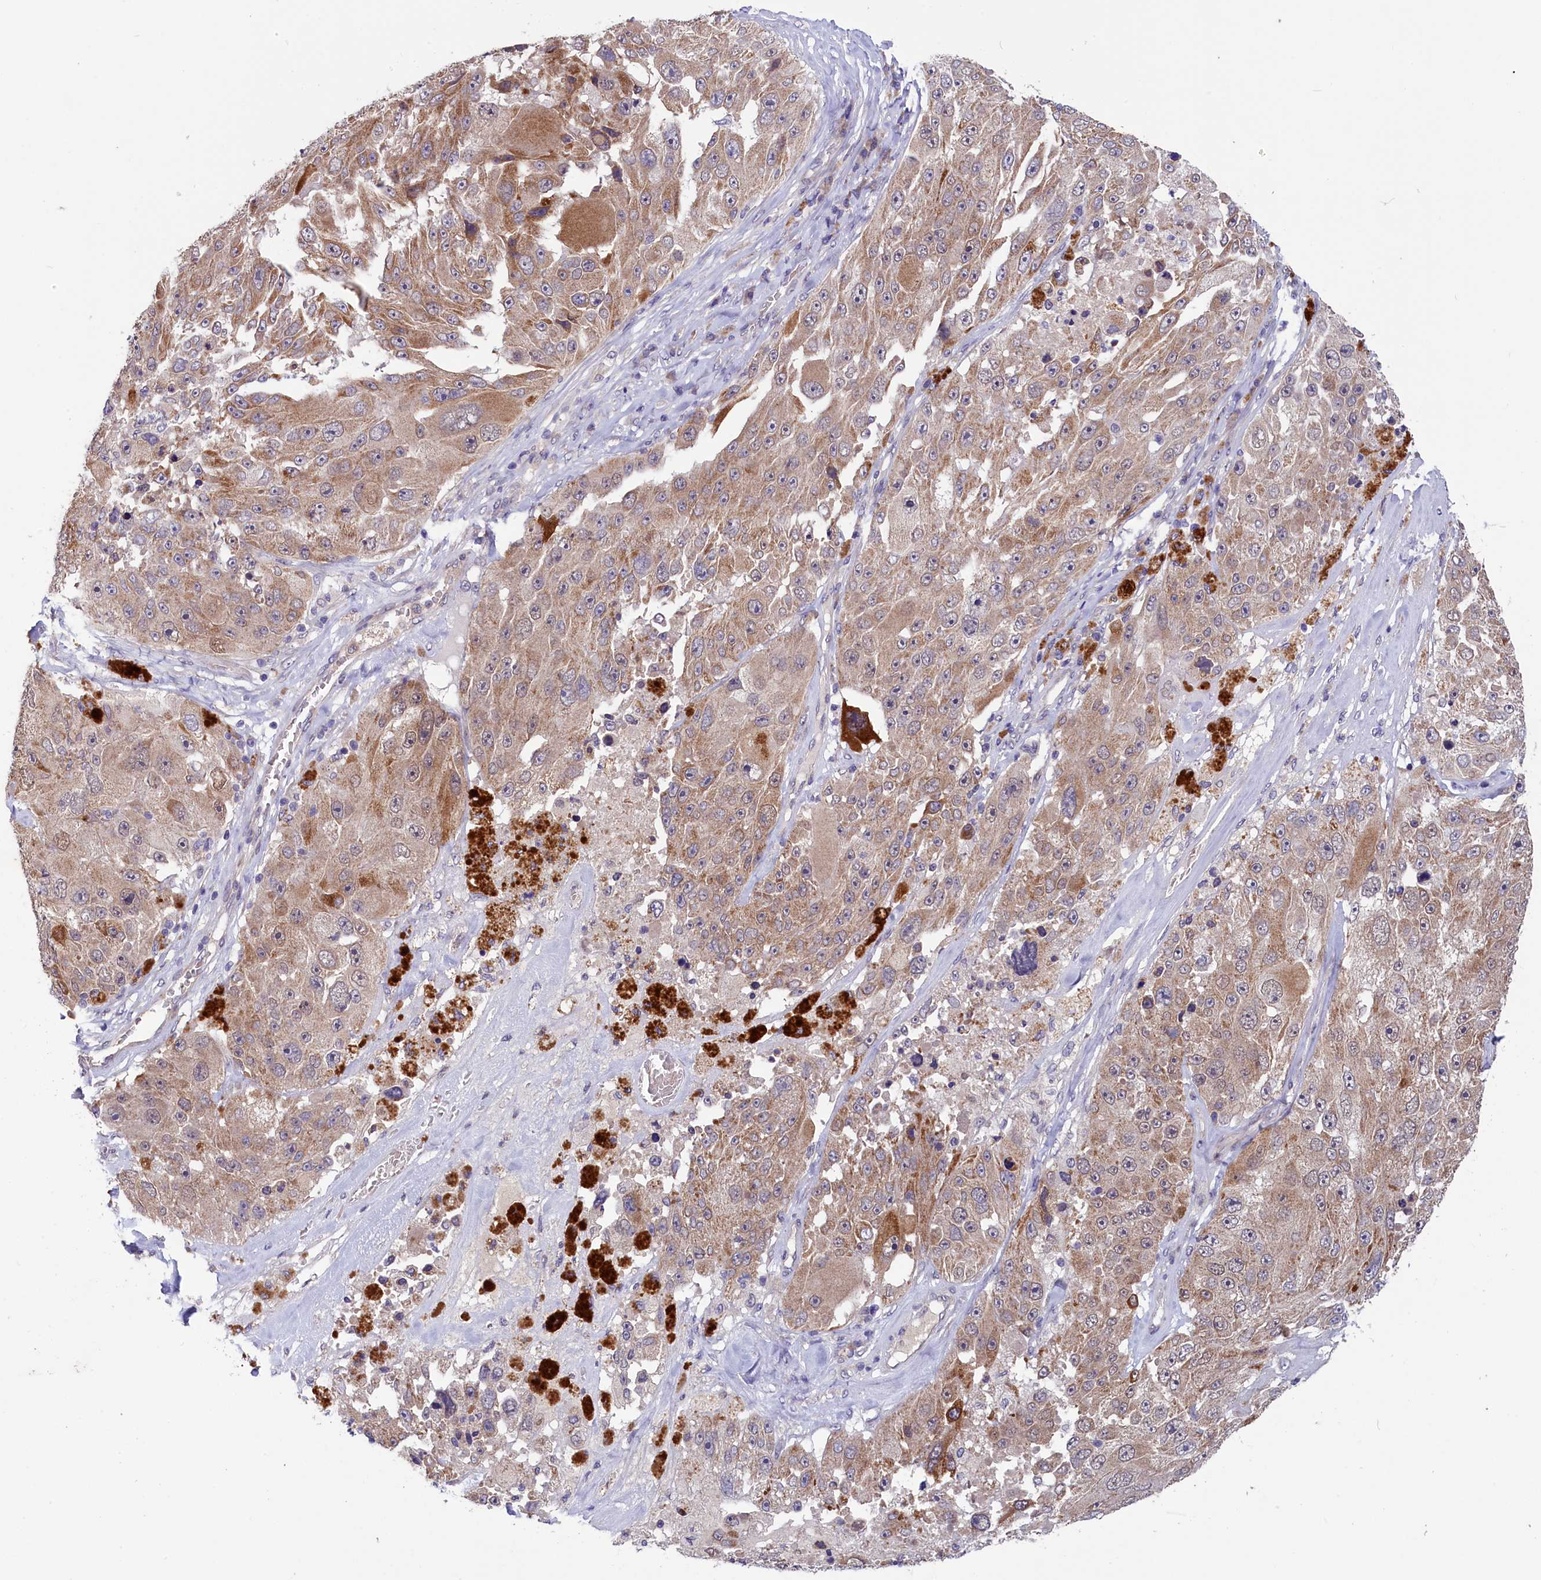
{"staining": {"intensity": "moderate", "quantity": ">75%", "location": "cytoplasmic/membranous"}, "tissue": "melanoma", "cell_type": "Tumor cells", "image_type": "cancer", "snomed": [{"axis": "morphology", "description": "Malignant melanoma, Metastatic site"}, {"axis": "topography", "description": "Lymph node"}], "caption": "Brown immunohistochemical staining in human malignant melanoma (metastatic site) demonstrates moderate cytoplasmic/membranous positivity in approximately >75% of tumor cells. The protein of interest is shown in brown color, while the nuclei are stained blue.", "gene": "SLC39A6", "patient": {"sex": "male", "age": 62}}